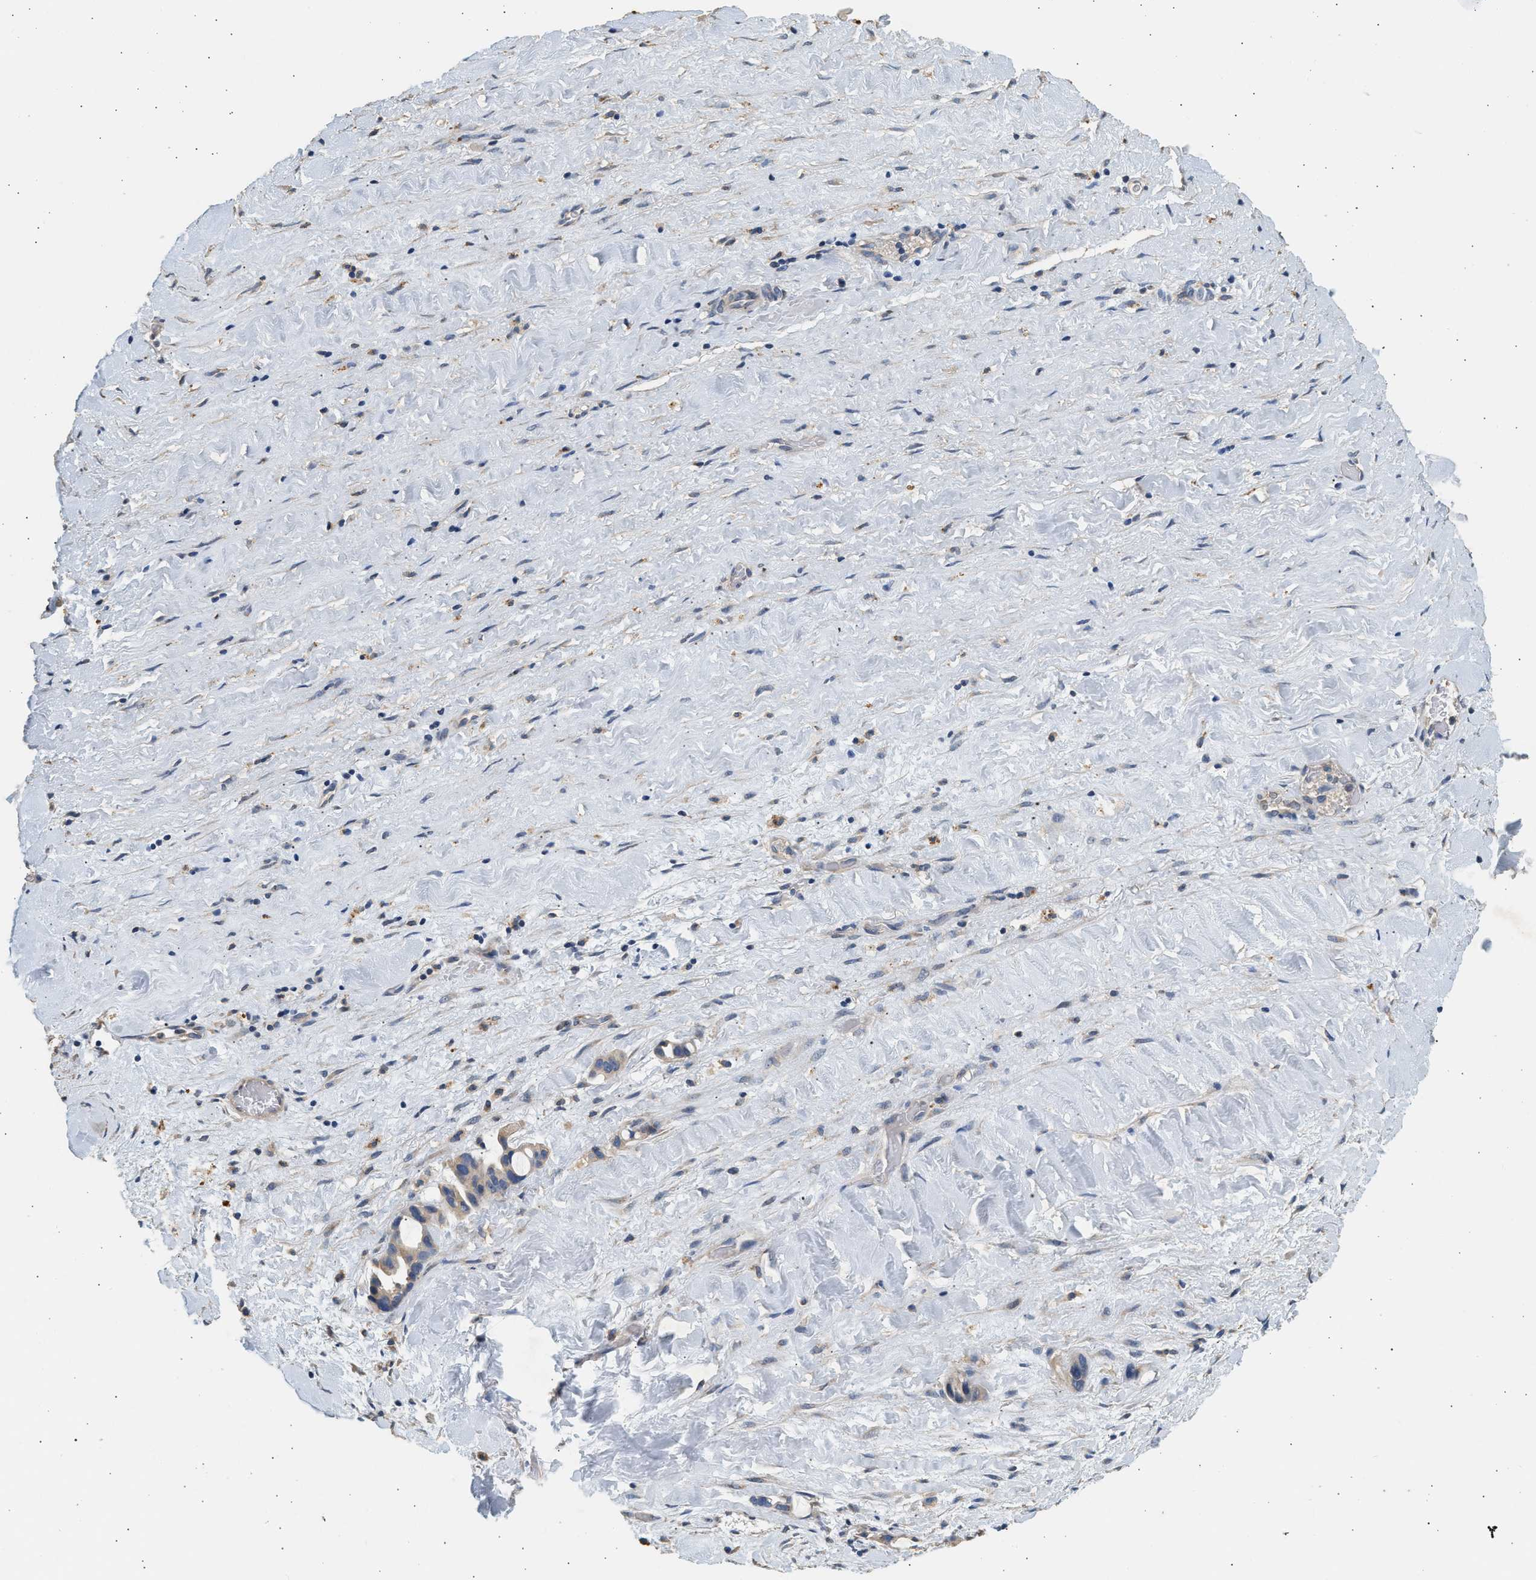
{"staining": {"intensity": "weak", "quantity": "25%-75%", "location": "cytoplasmic/membranous"}, "tissue": "liver cancer", "cell_type": "Tumor cells", "image_type": "cancer", "snomed": [{"axis": "morphology", "description": "Cholangiocarcinoma"}, {"axis": "topography", "description": "Liver"}], "caption": "Liver cancer (cholangiocarcinoma) tissue exhibits weak cytoplasmic/membranous expression in approximately 25%-75% of tumor cells, visualized by immunohistochemistry.", "gene": "WDR31", "patient": {"sex": "female", "age": 65}}